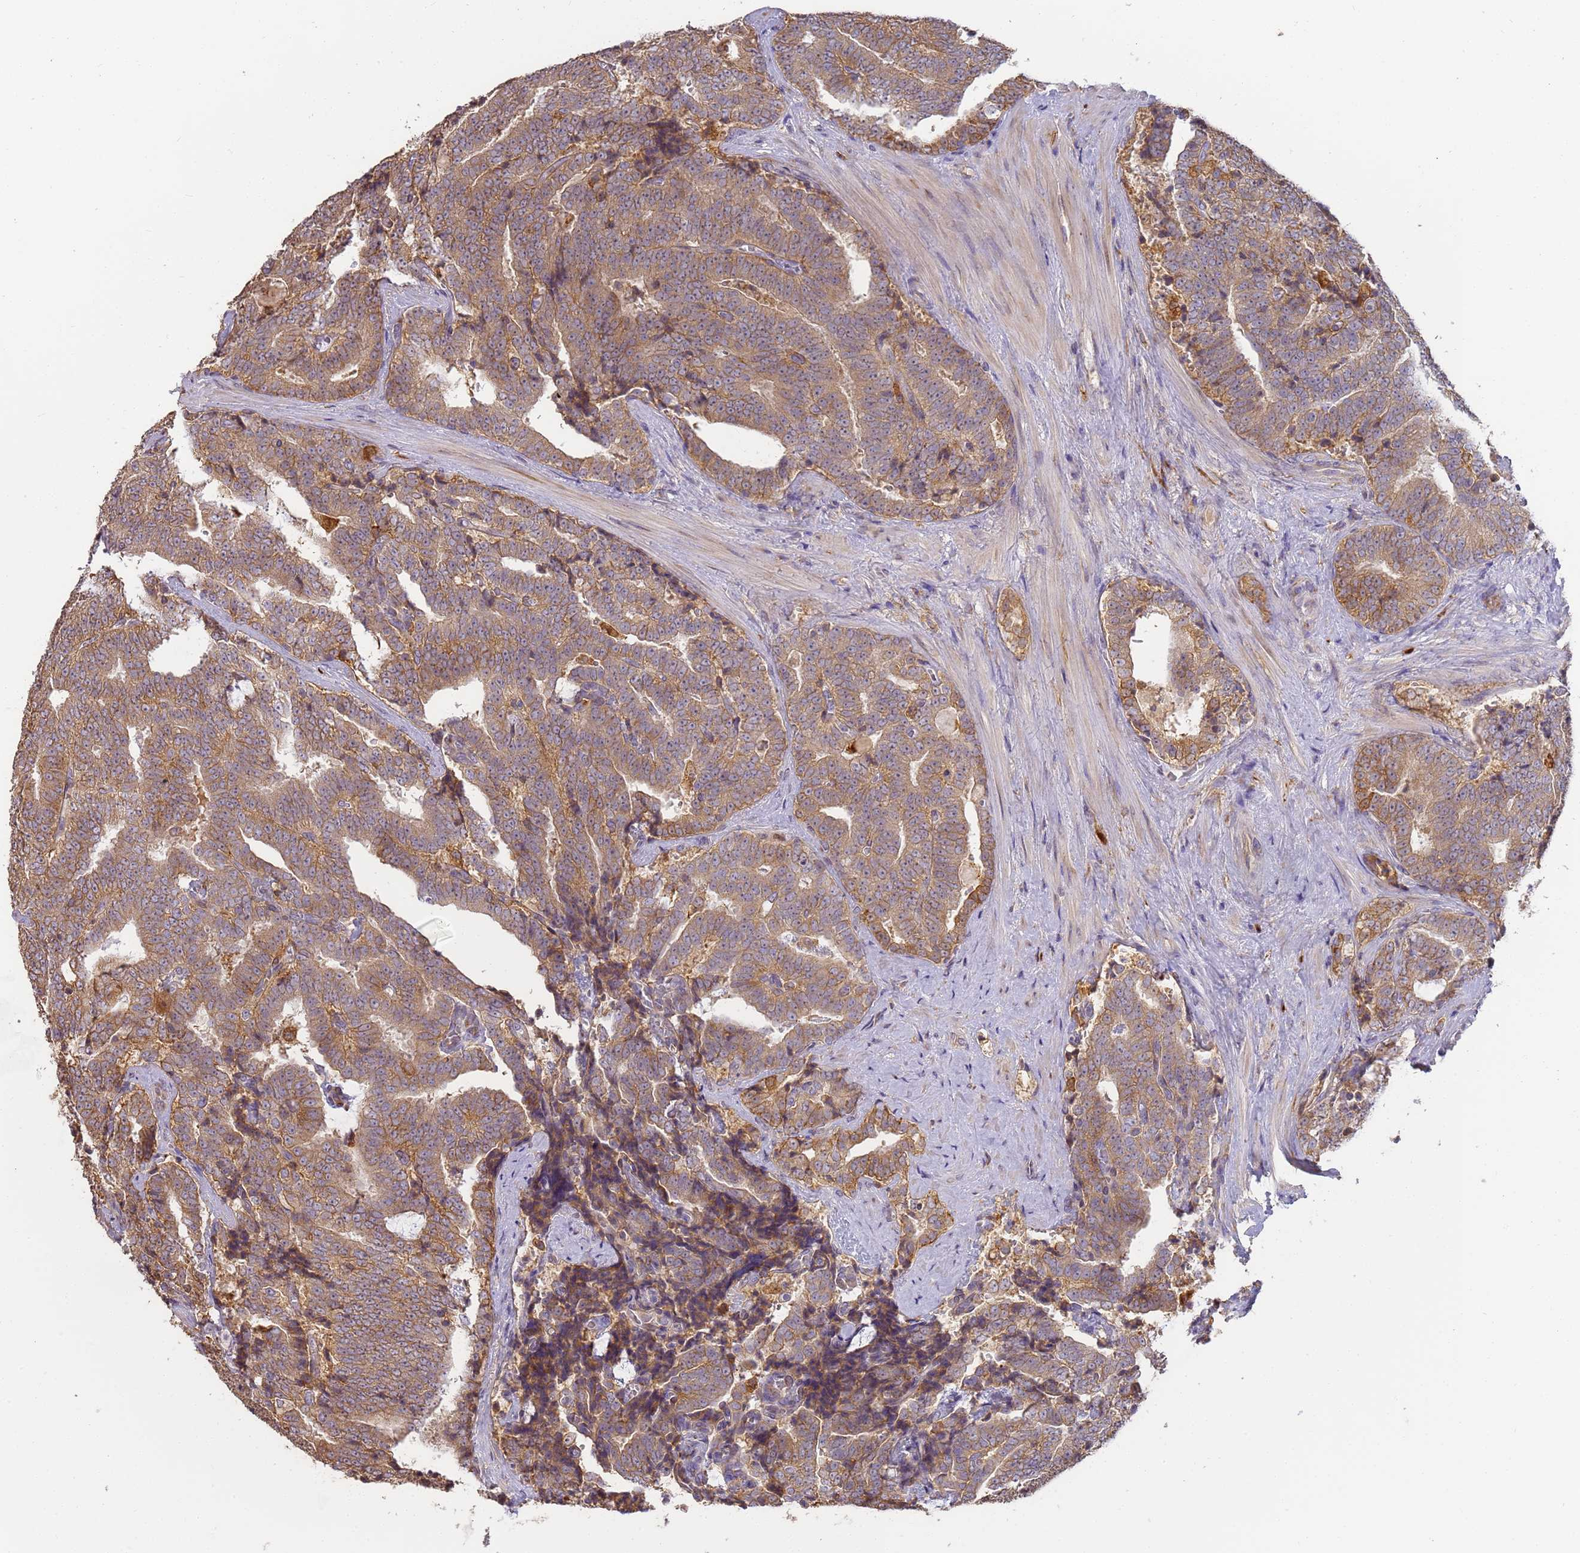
{"staining": {"intensity": "moderate", "quantity": ">75%", "location": "cytoplasmic/membranous"}, "tissue": "prostate cancer", "cell_type": "Tumor cells", "image_type": "cancer", "snomed": [{"axis": "morphology", "description": "Adenocarcinoma, High grade"}, {"axis": "topography", "description": "Prostate and seminal vesicle, NOS"}], "caption": "Protein staining of high-grade adenocarcinoma (prostate) tissue shows moderate cytoplasmic/membranous positivity in about >75% of tumor cells. (Brightfield microscopy of DAB IHC at high magnification).", "gene": "M6PR", "patient": {"sex": "male", "age": 67}}